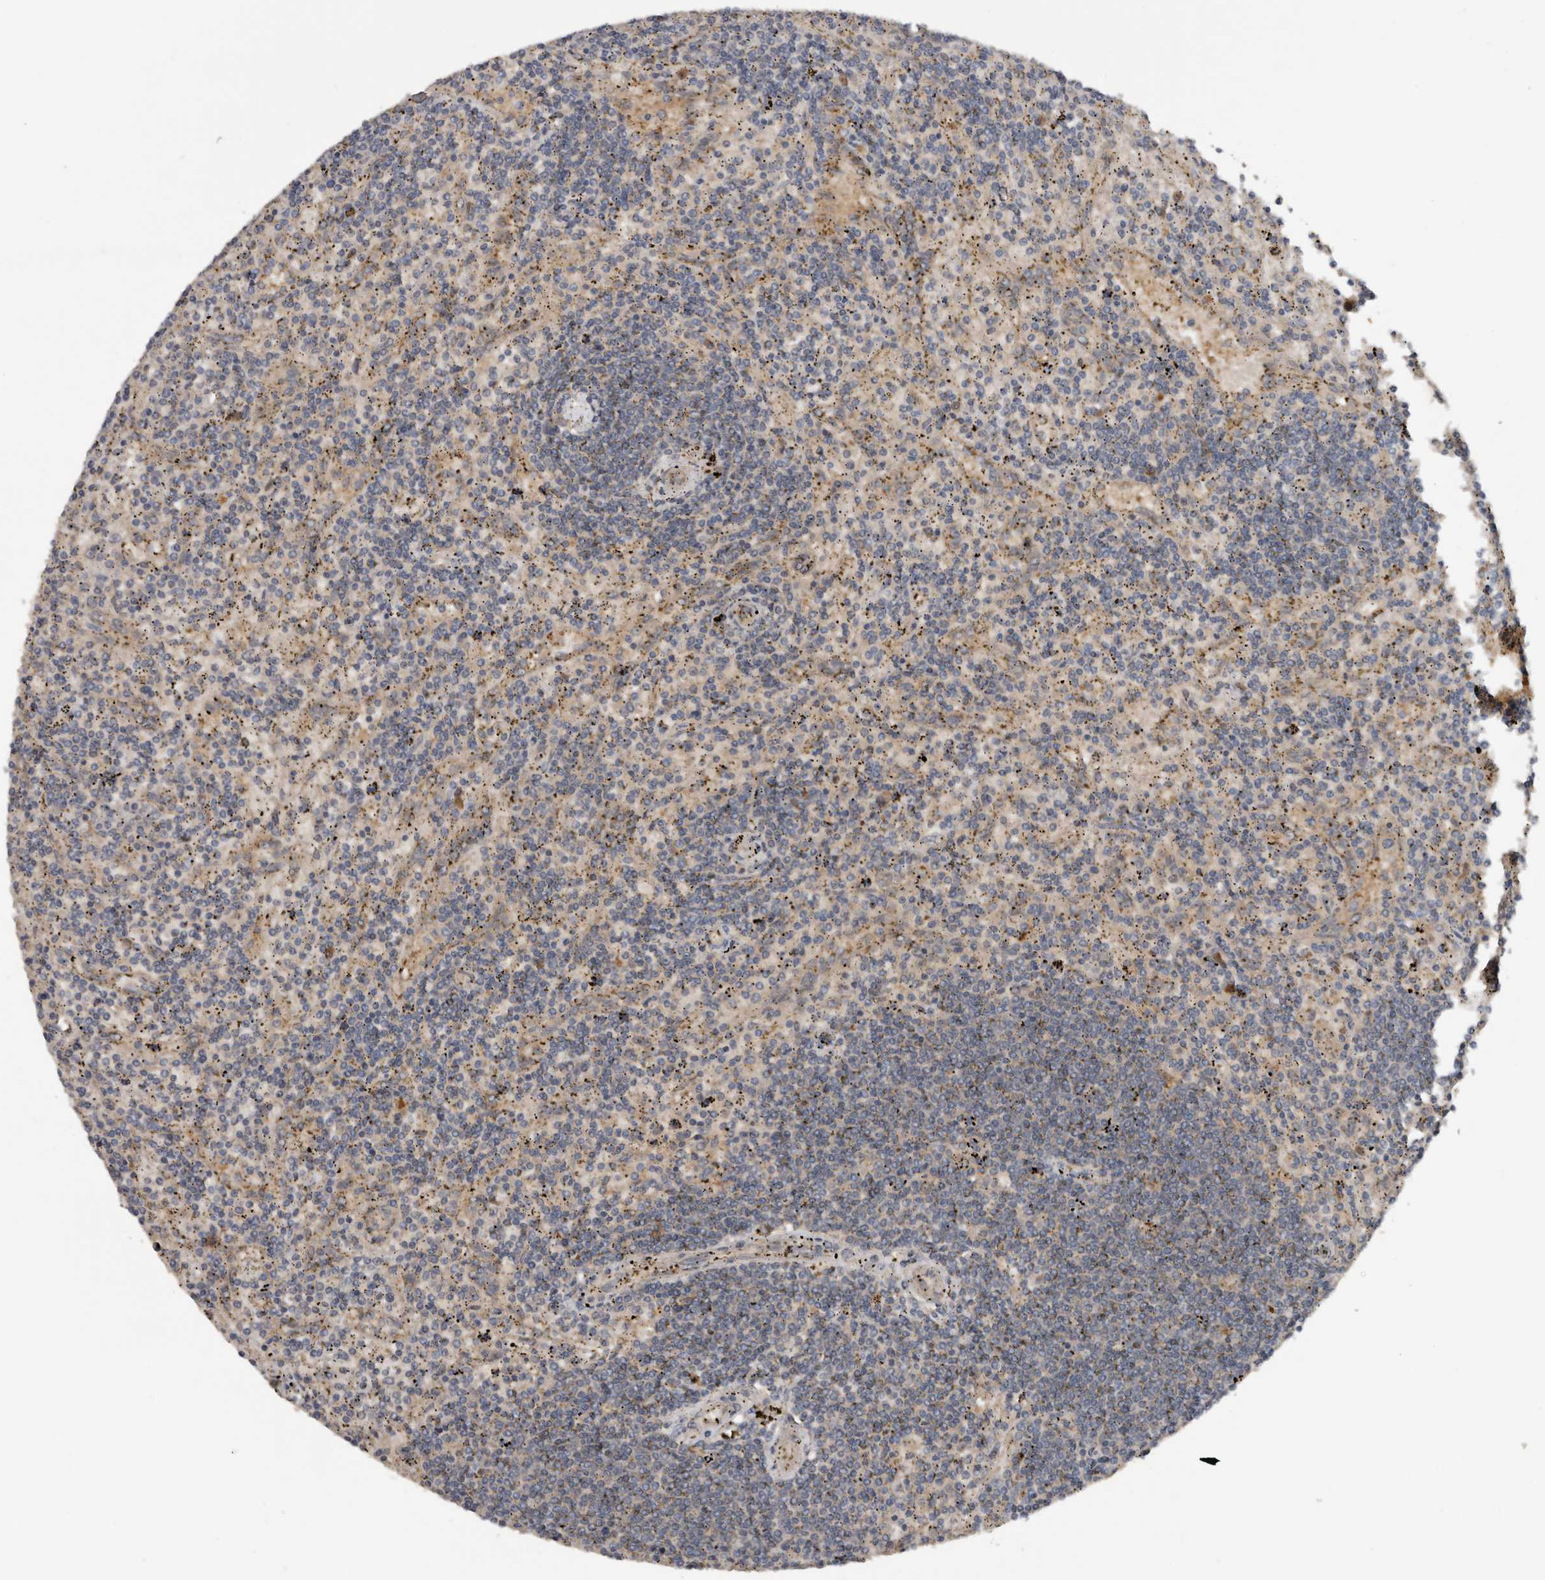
{"staining": {"intensity": "negative", "quantity": "none", "location": "none"}, "tissue": "lymphoma", "cell_type": "Tumor cells", "image_type": "cancer", "snomed": [{"axis": "morphology", "description": "Malignant lymphoma, non-Hodgkin's type, Low grade"}, {"axis": "topography", "description": "Spleen"}], "caption": "Lymphoma was stained to show a protein in brown. There is no significant expression in tumor cells.", "gene": "DNAJB4", "patient": {"sex": "male", "age": 76}}